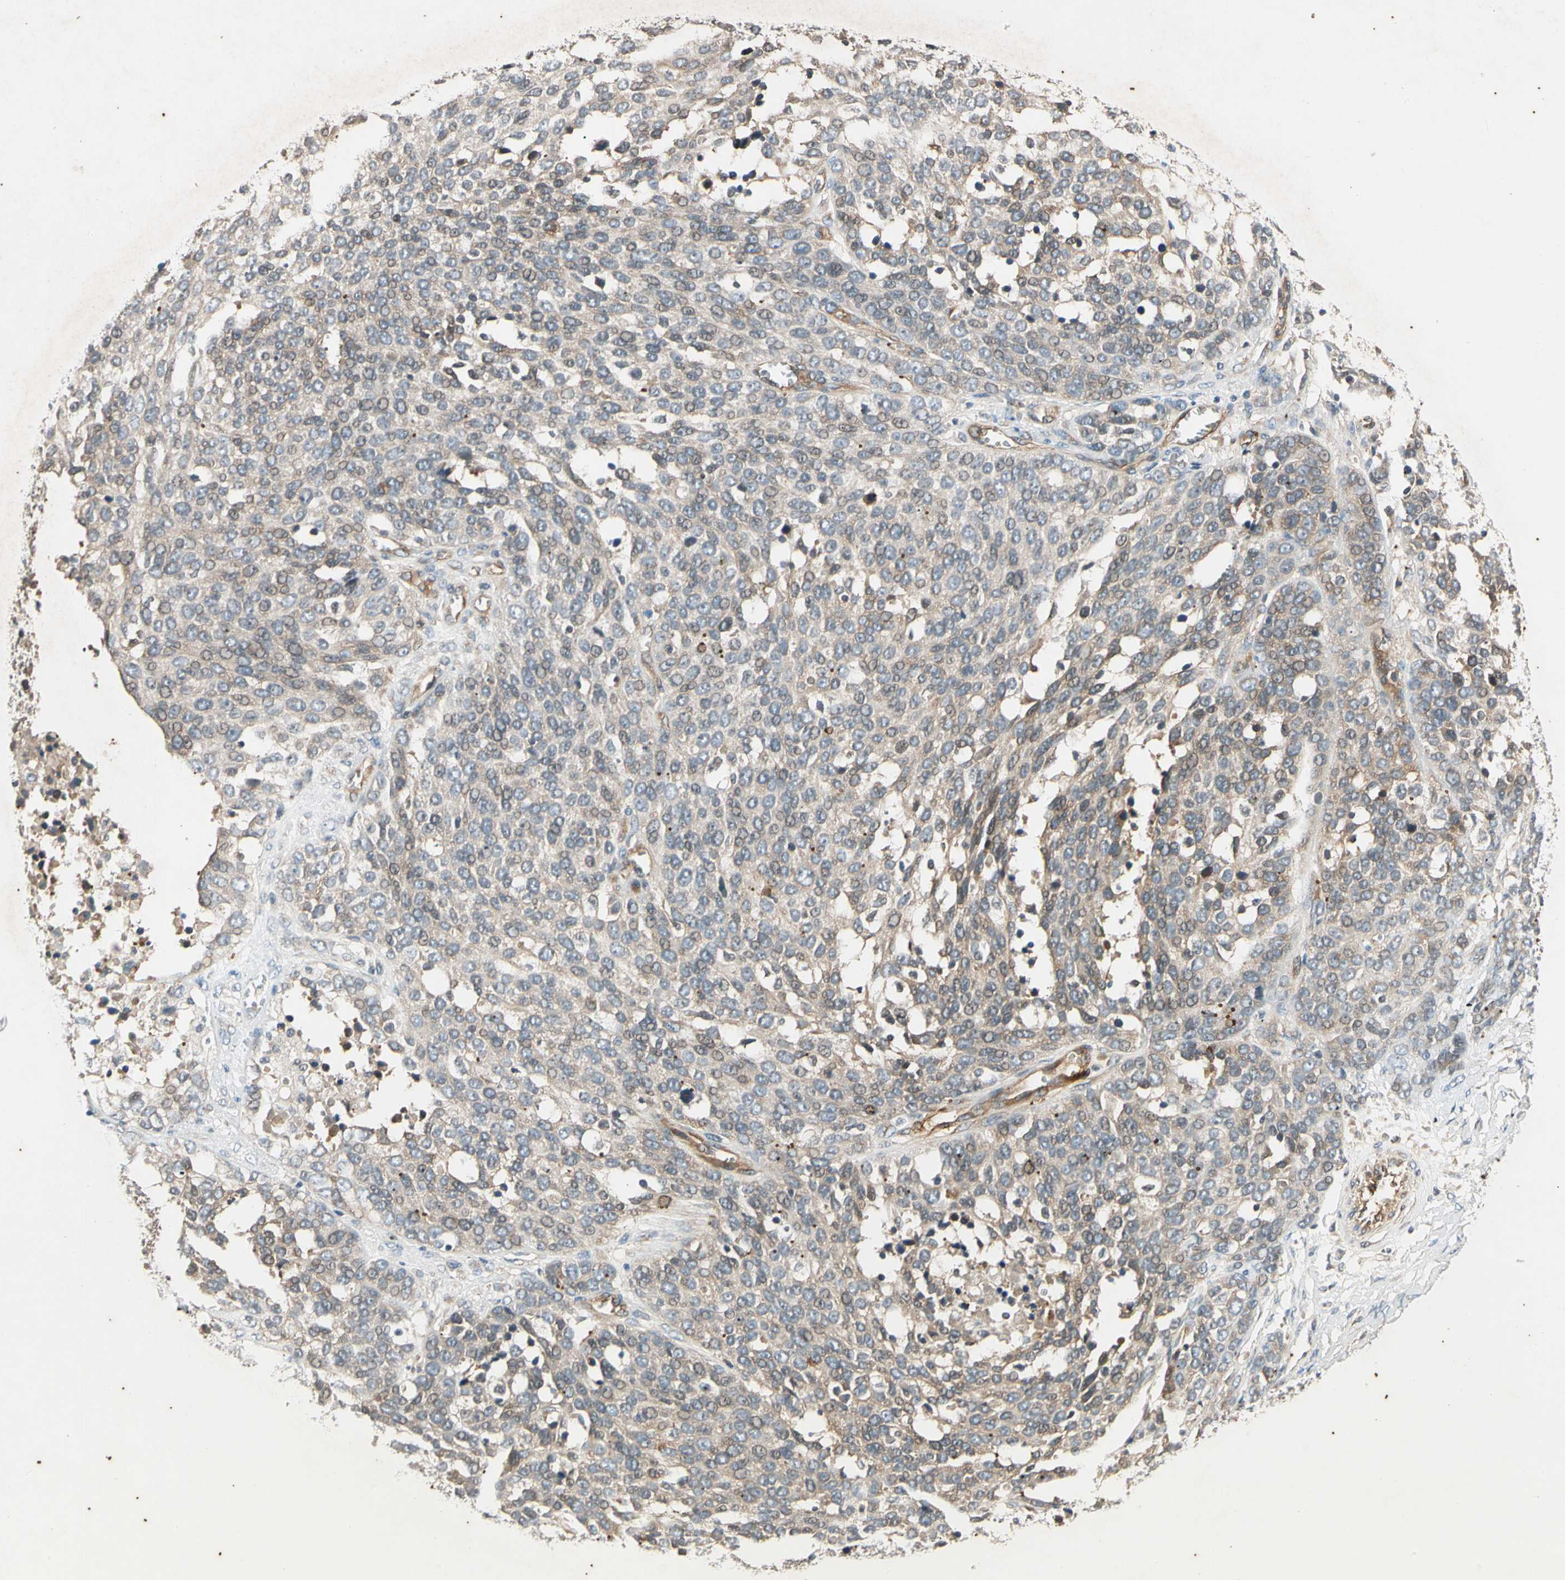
{"staining": {"intensity": "weak", "quantity": ">75%", "location": "cytoplasmic/membranous,nuclear"}, "tissue": "ovarian cancer", "cell_type": "Tumor cells", "image_type": "cancer", "snomed": [{"axis": "morphology", "description": "Cystadenocarcinoma, serous, NOS"}, {"axis": "topography", "description": "Ovary"}], "caption": "An IHC image of neoplastic tissue is shown. Protein staining in brown highlights weak cytoplasmic/membranous and nuclear positivity in ovarian cancer within tumor cells.", "gene": "ROCK2", "patient": {"sex": "female", "age": 44}}